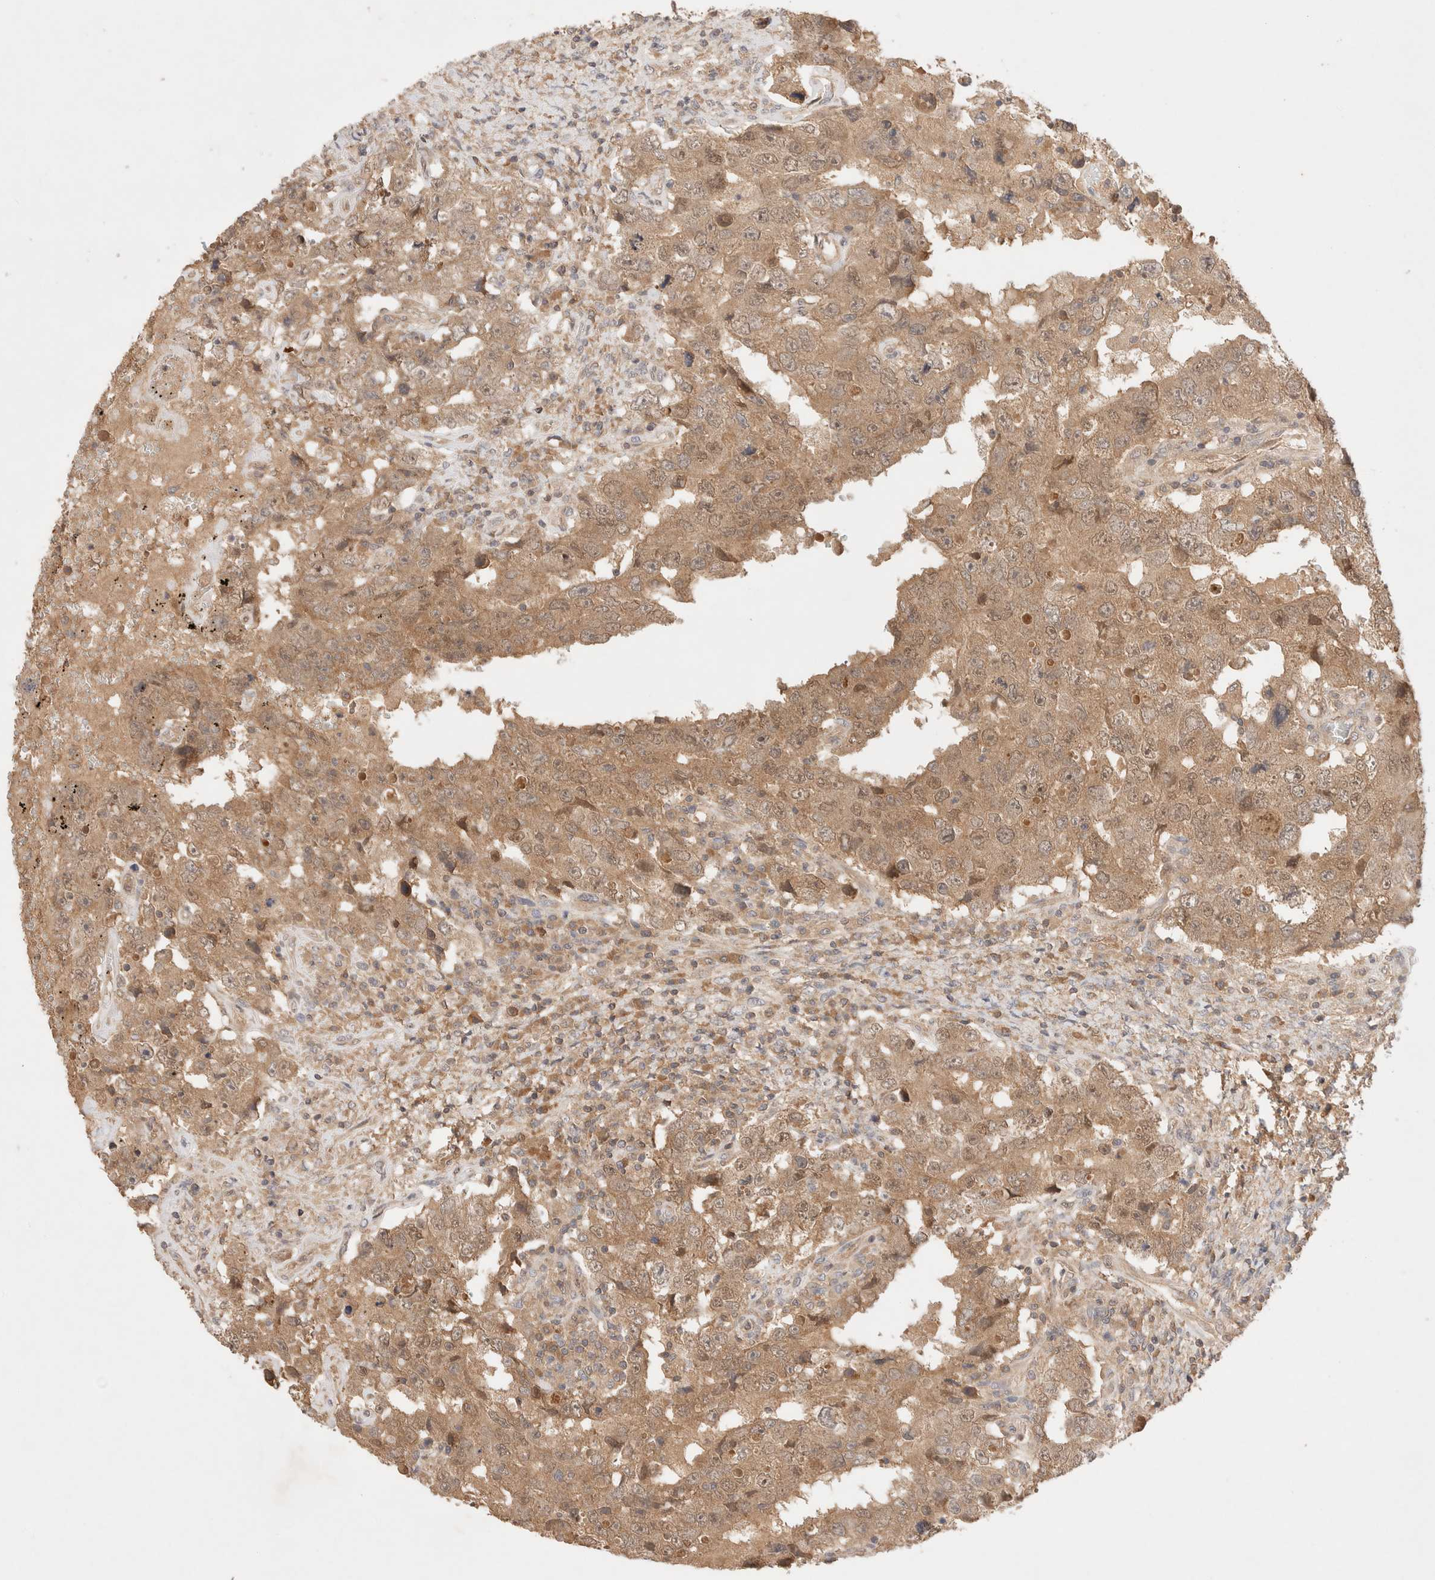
{"staining": {"intensity": "moderate", "quantity": ">75%", "location": "cytoplasmic/membranous,nuclear"}, "tissue": "testis cancer", "cell_type": "Tumor cells", "image_type": "cancer", "snomed": [{"axis": "morphology", "description": "Carcinoma, Embryonal, NOS"}, {"axis": "topography", "description": "Testis"}], "caption": "An image of testis cancer stained for a protein displays moderate cytoplasmic/membranous and nuclear brown staining in tumor cells.", "gene": "CARNMT1", "patient": {"sex": "male", "age": 26}}